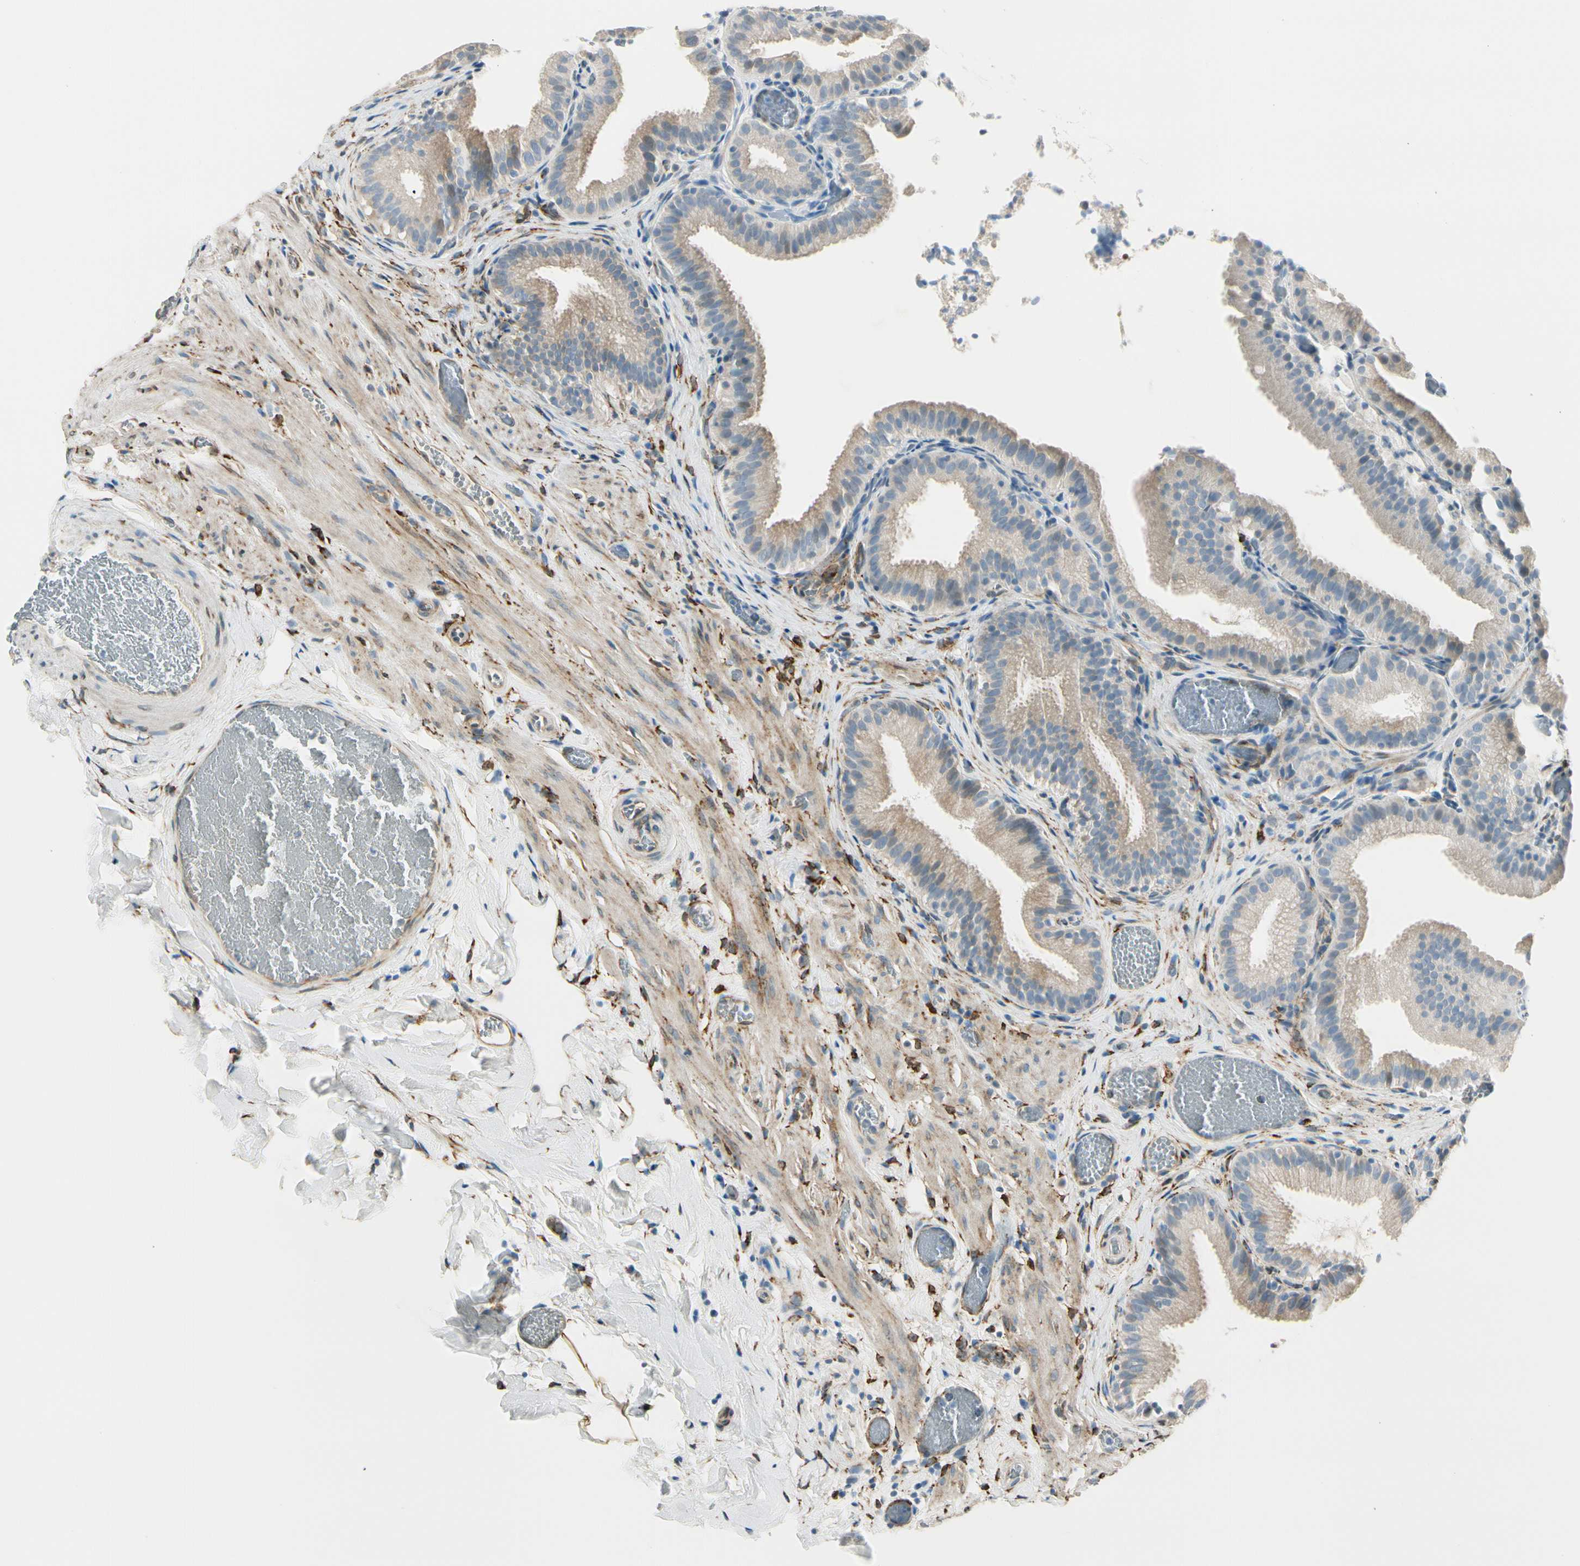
{"staining": {"intensity": "weak", "quantity": ">75%", "location": "cytoplasmic/membranous"}, "tissue": "gallbladder", "cell_type": "Glandular cells", "image_type": "normal", "snomed": [{"axis": "morphology", "description": "Normal tissue, NOS"}, {"axis": "topography", "description": "Gallbladder"}], "caption": "A high-resolution histopathology image shows IHC staining of benign gallbladder, which reveals weak cytoplasmic/membranous positivity in about >75% of glandular cells.", "gene": "FKBP7", "patient": {"sex": "male", "age": 54}}